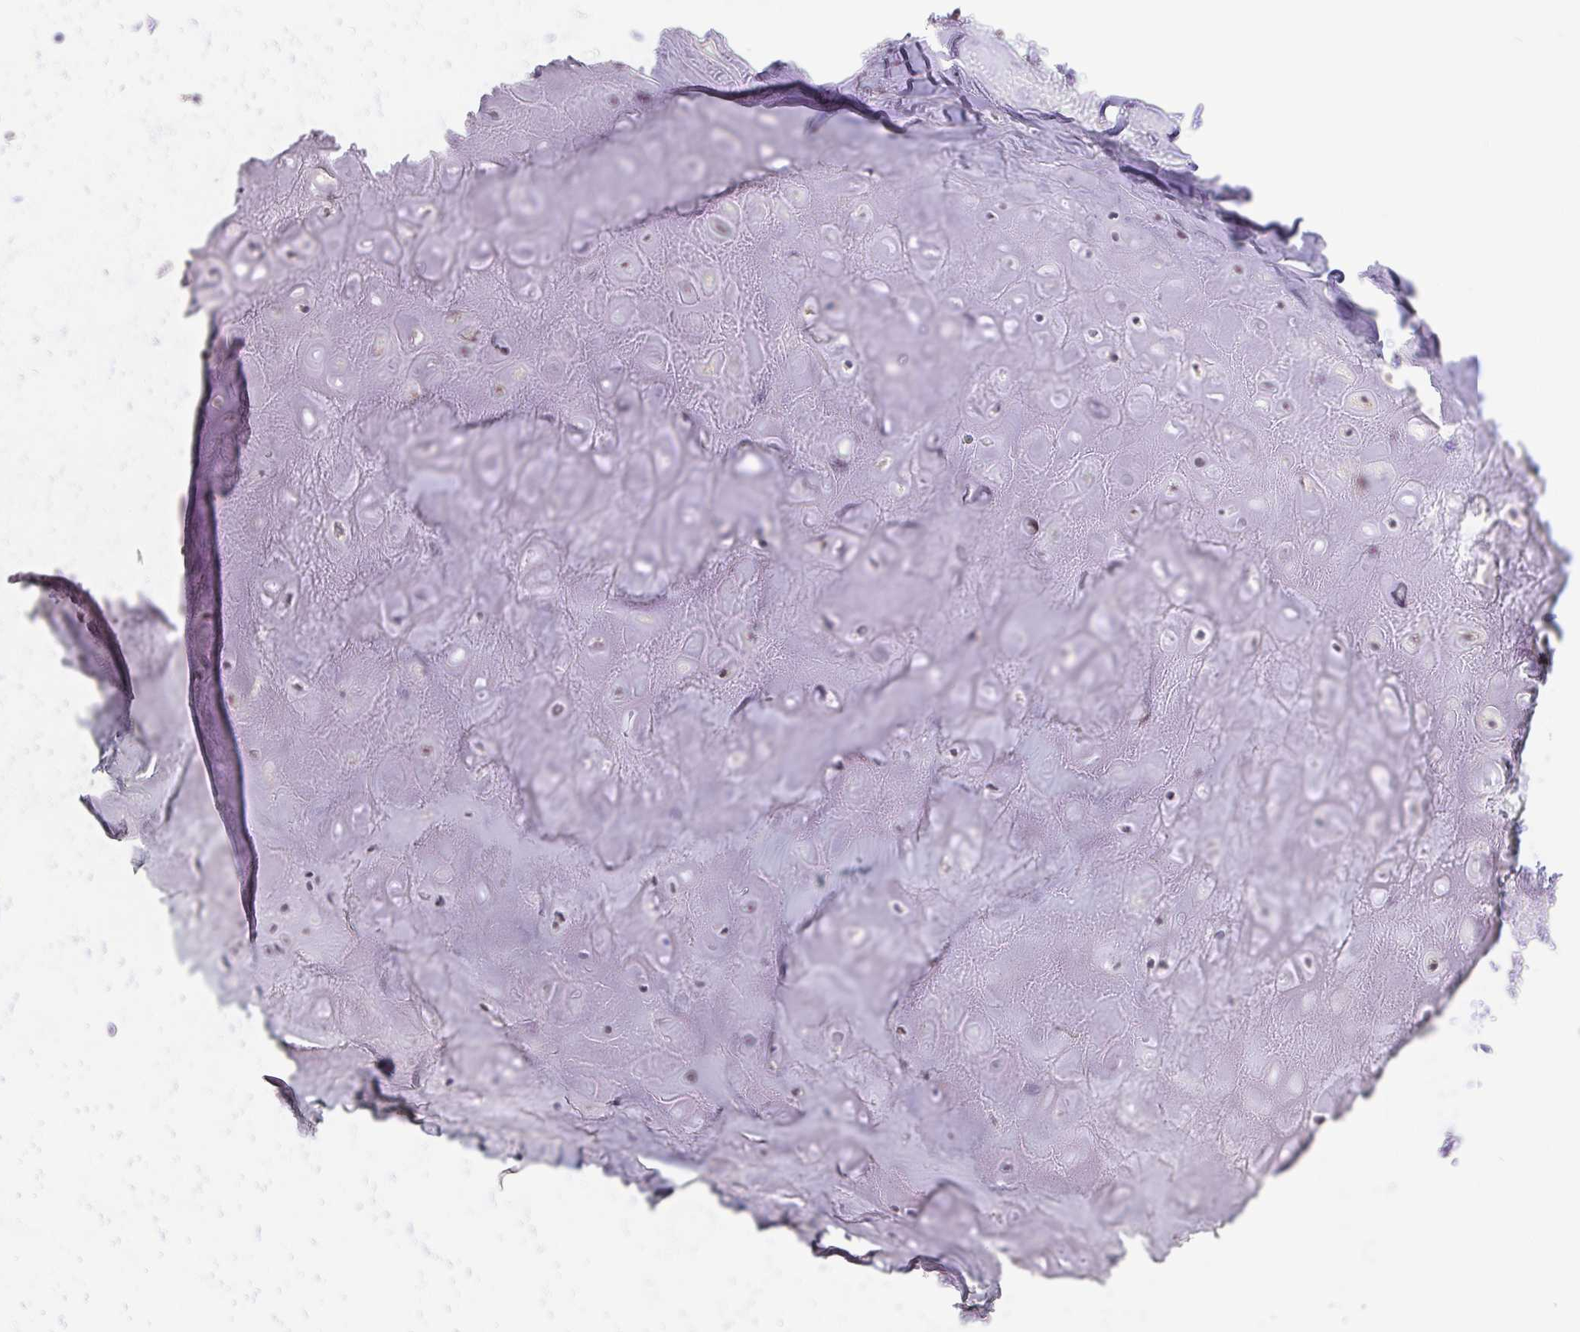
{"staining": {"intensity": "weak", "quantity": "25%-75%", "location": "nuclear"}, "tissue": "soft tissue", "cell_type": "Chondrocytes", "image_type": "normal", "snomed": [{"axis": "morphology", "description": "Normal tissue, NOS"}, {"axis": "topography", "description": "Cartilage tissue"}], "caption": "This image exhibits benign soft tissue stained with immunohistochemistry (IHC) to label a protein in brown. The nuclear of chondrocytes show weak positivity for the protein. Nuclei are counter-stained blue.", "gene": "ERG", "patient": {"sex": "male", "age": 65}}